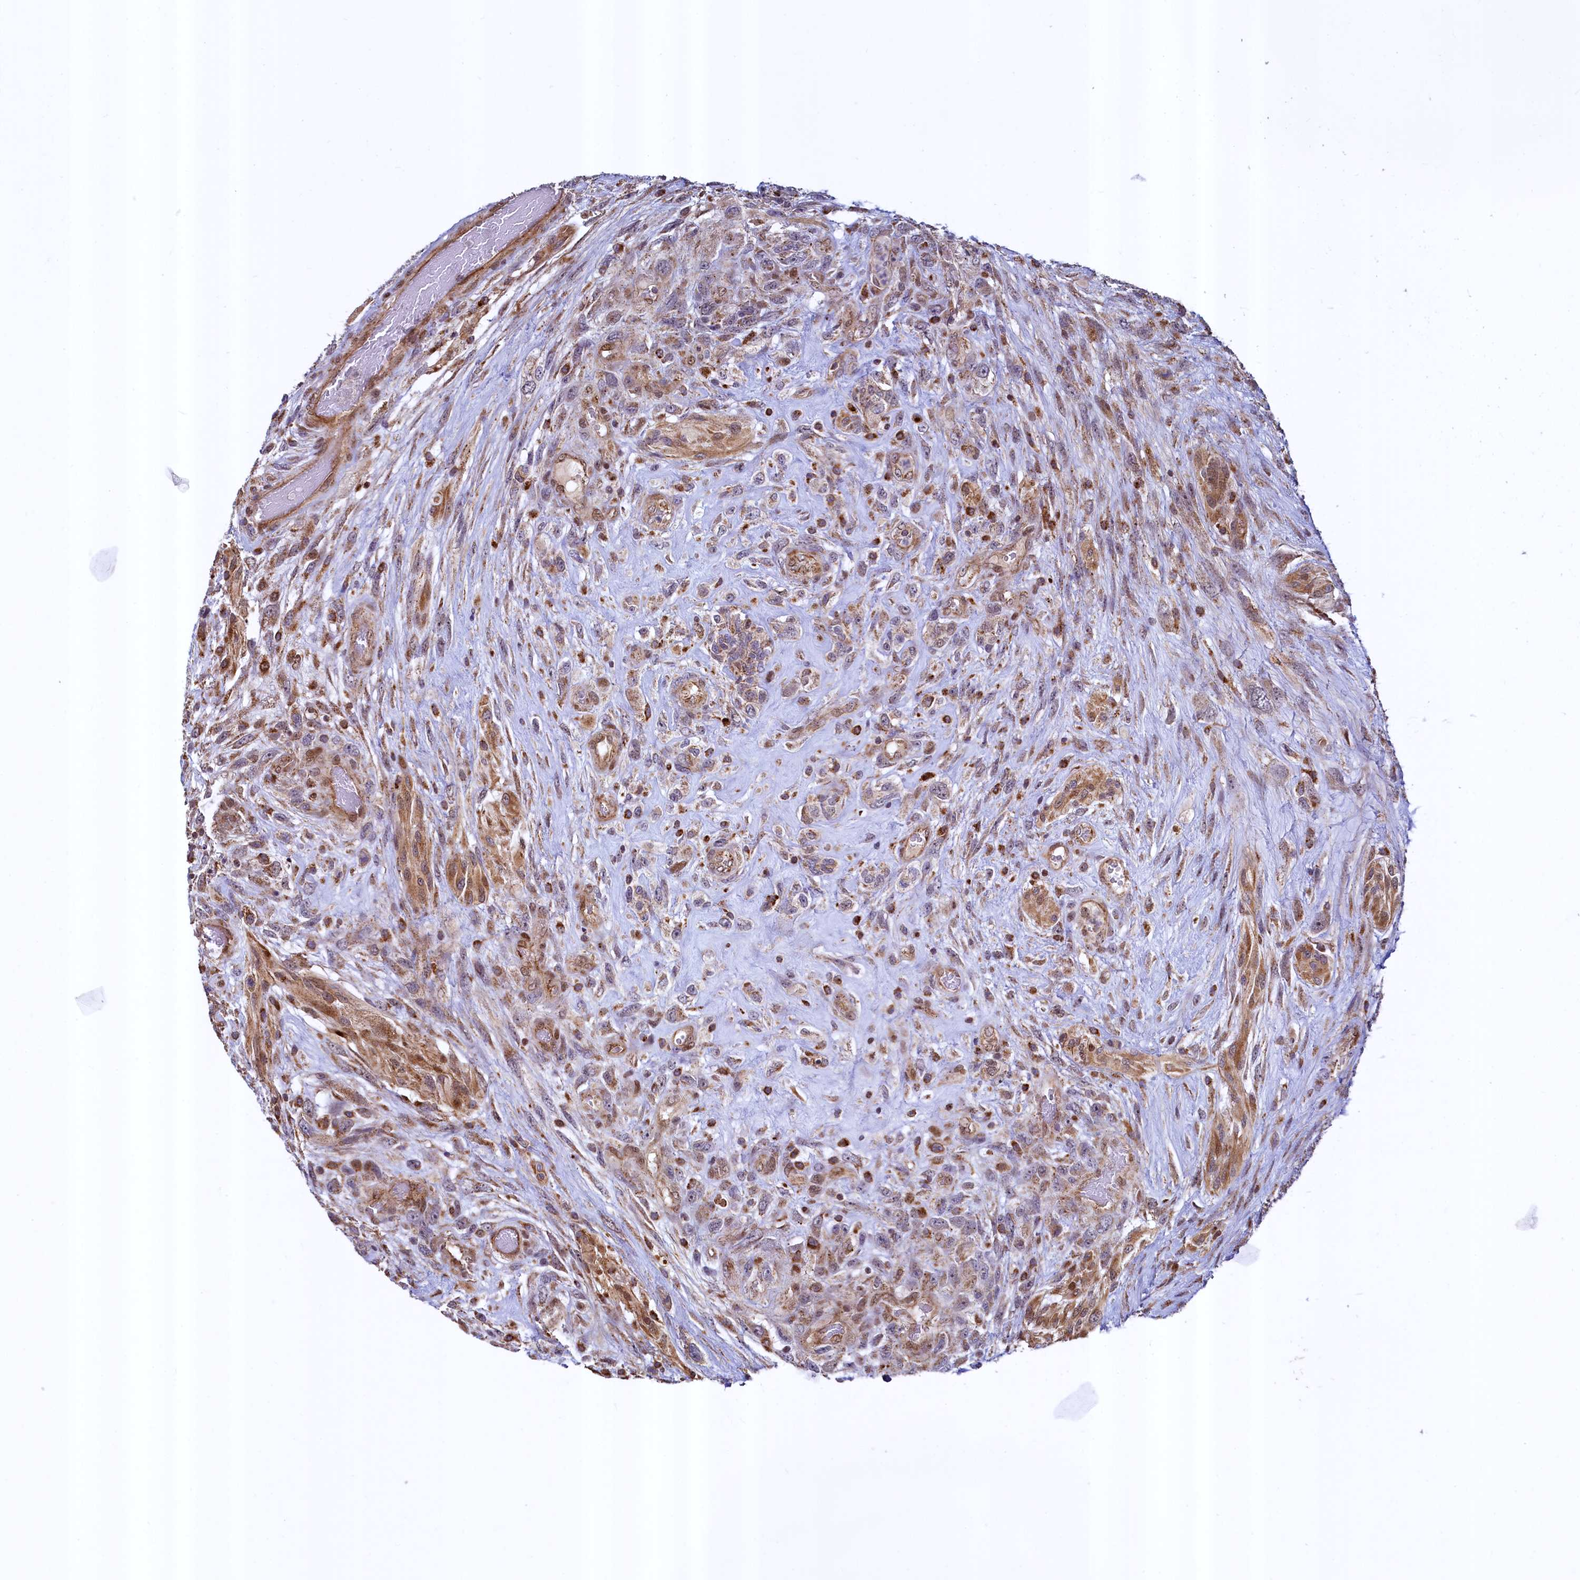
{"staining": {"intensity": "weak", "quantity": "25%-75%", "location": "cytoplasmic/membranous"}, "tissue": "glioma", "cell_type": "Tumor cells", "image_type": "cancer", "snomed": [{"axis": "morphology", "description": "Glioma, malignant, High grade"}, {"axis": "topography", "description": "Brain"}], "caption": "Immunohistochemical staining of human glioma reveals low levels of weak cytoplasmic/membranous staining in approximately 25%-75% of tumor cells.", "gene": "ZNF577", "patient": {"sex": "male", "age": 61}}